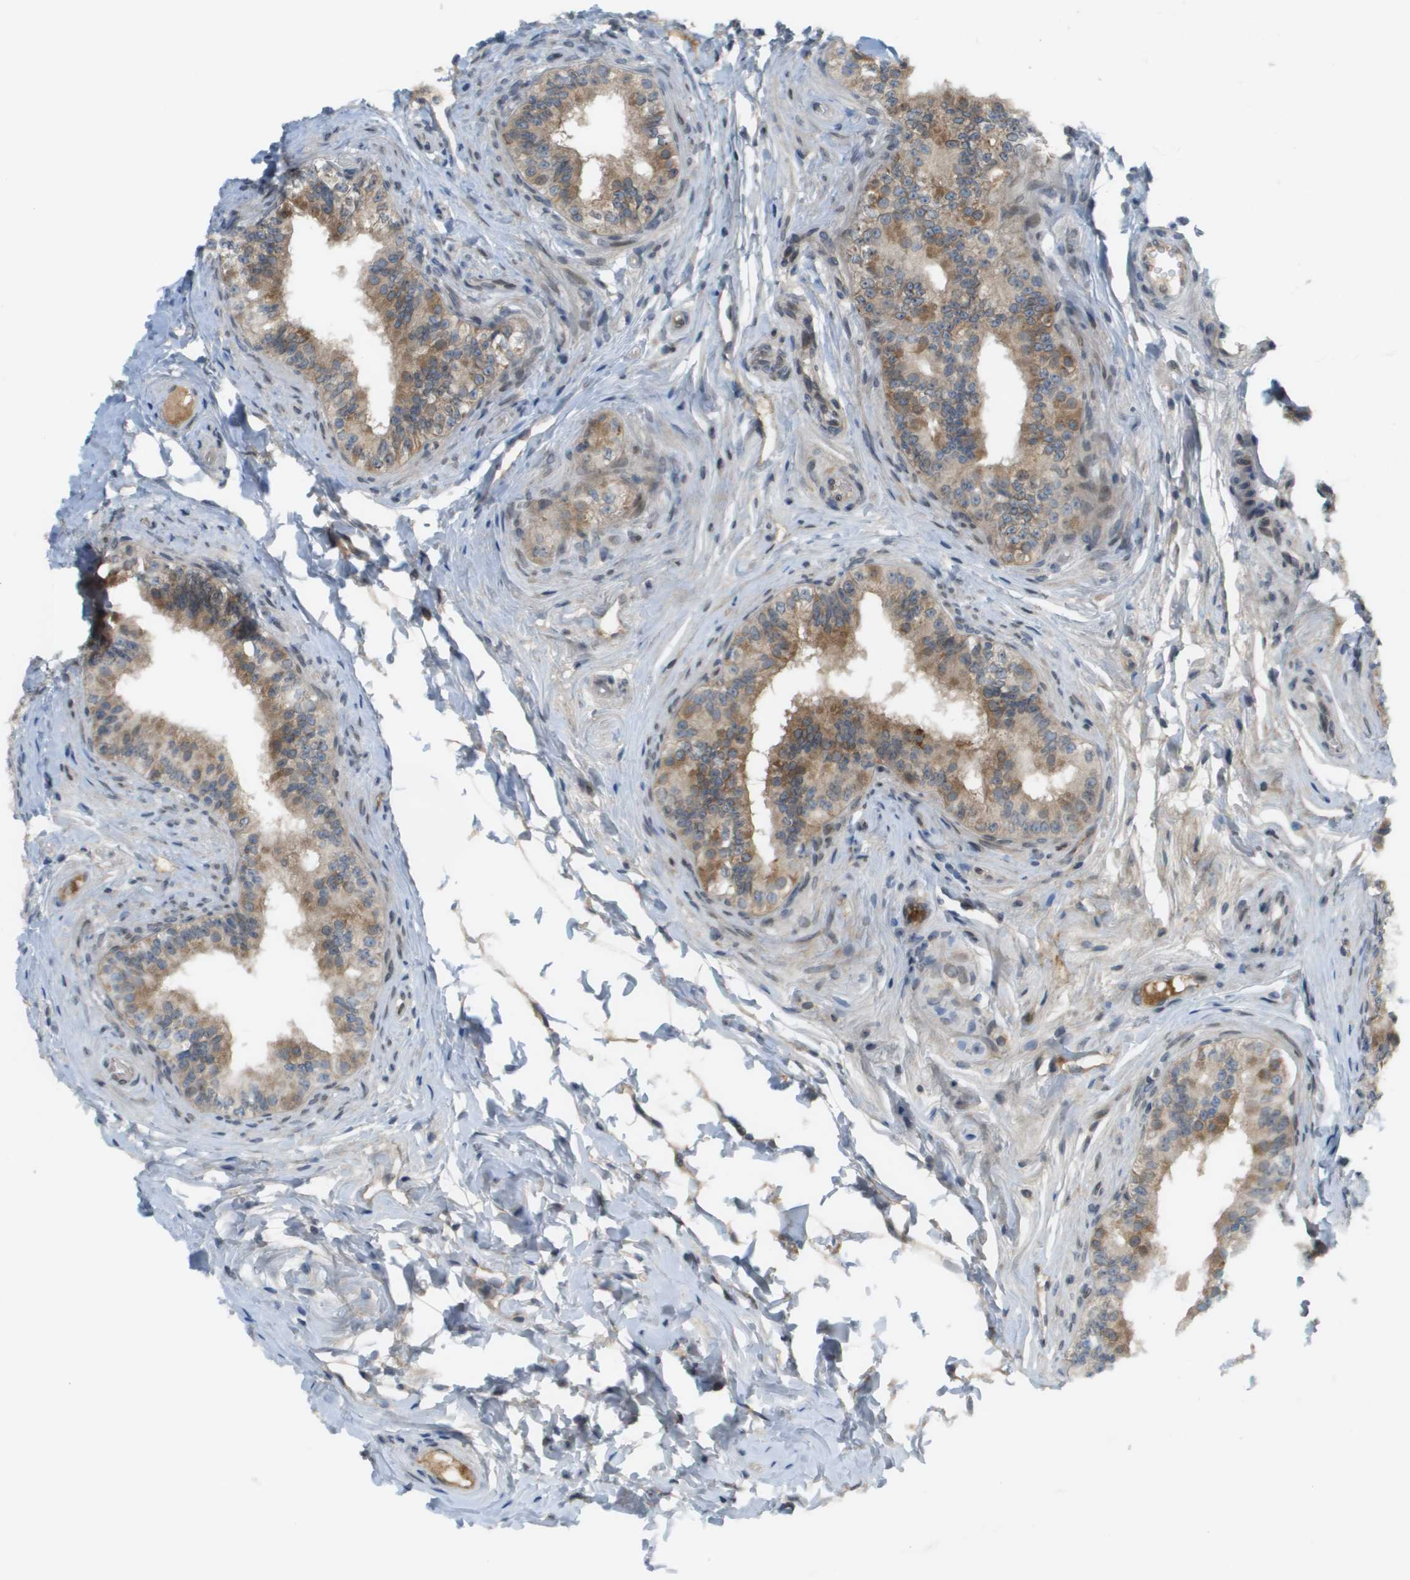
{"staining": {"intensity": "moderate", "quantity": ">75%", "location": "cytoplasmic/membranous,nuclear"}, "tissue": "epididymis", "cell_type": "Glandular cells", "image_type": "normal", "snomed": [{"axis": "morphology", "description": "Normal tissue, NOS"}, {"axis": "topography", "description": "Testis"}, {"axis": "topography", "description": "Epididymis"}], "caption": "Immunohistochemistry (DAB) staining of unremarkable human epididymis reveals moderate cytoplasmic/membranous,nuclear protein positivity in about >75% of glandular cells.", "gene": "CACNB4", "patient": {"sex": "male", "age": 36}}